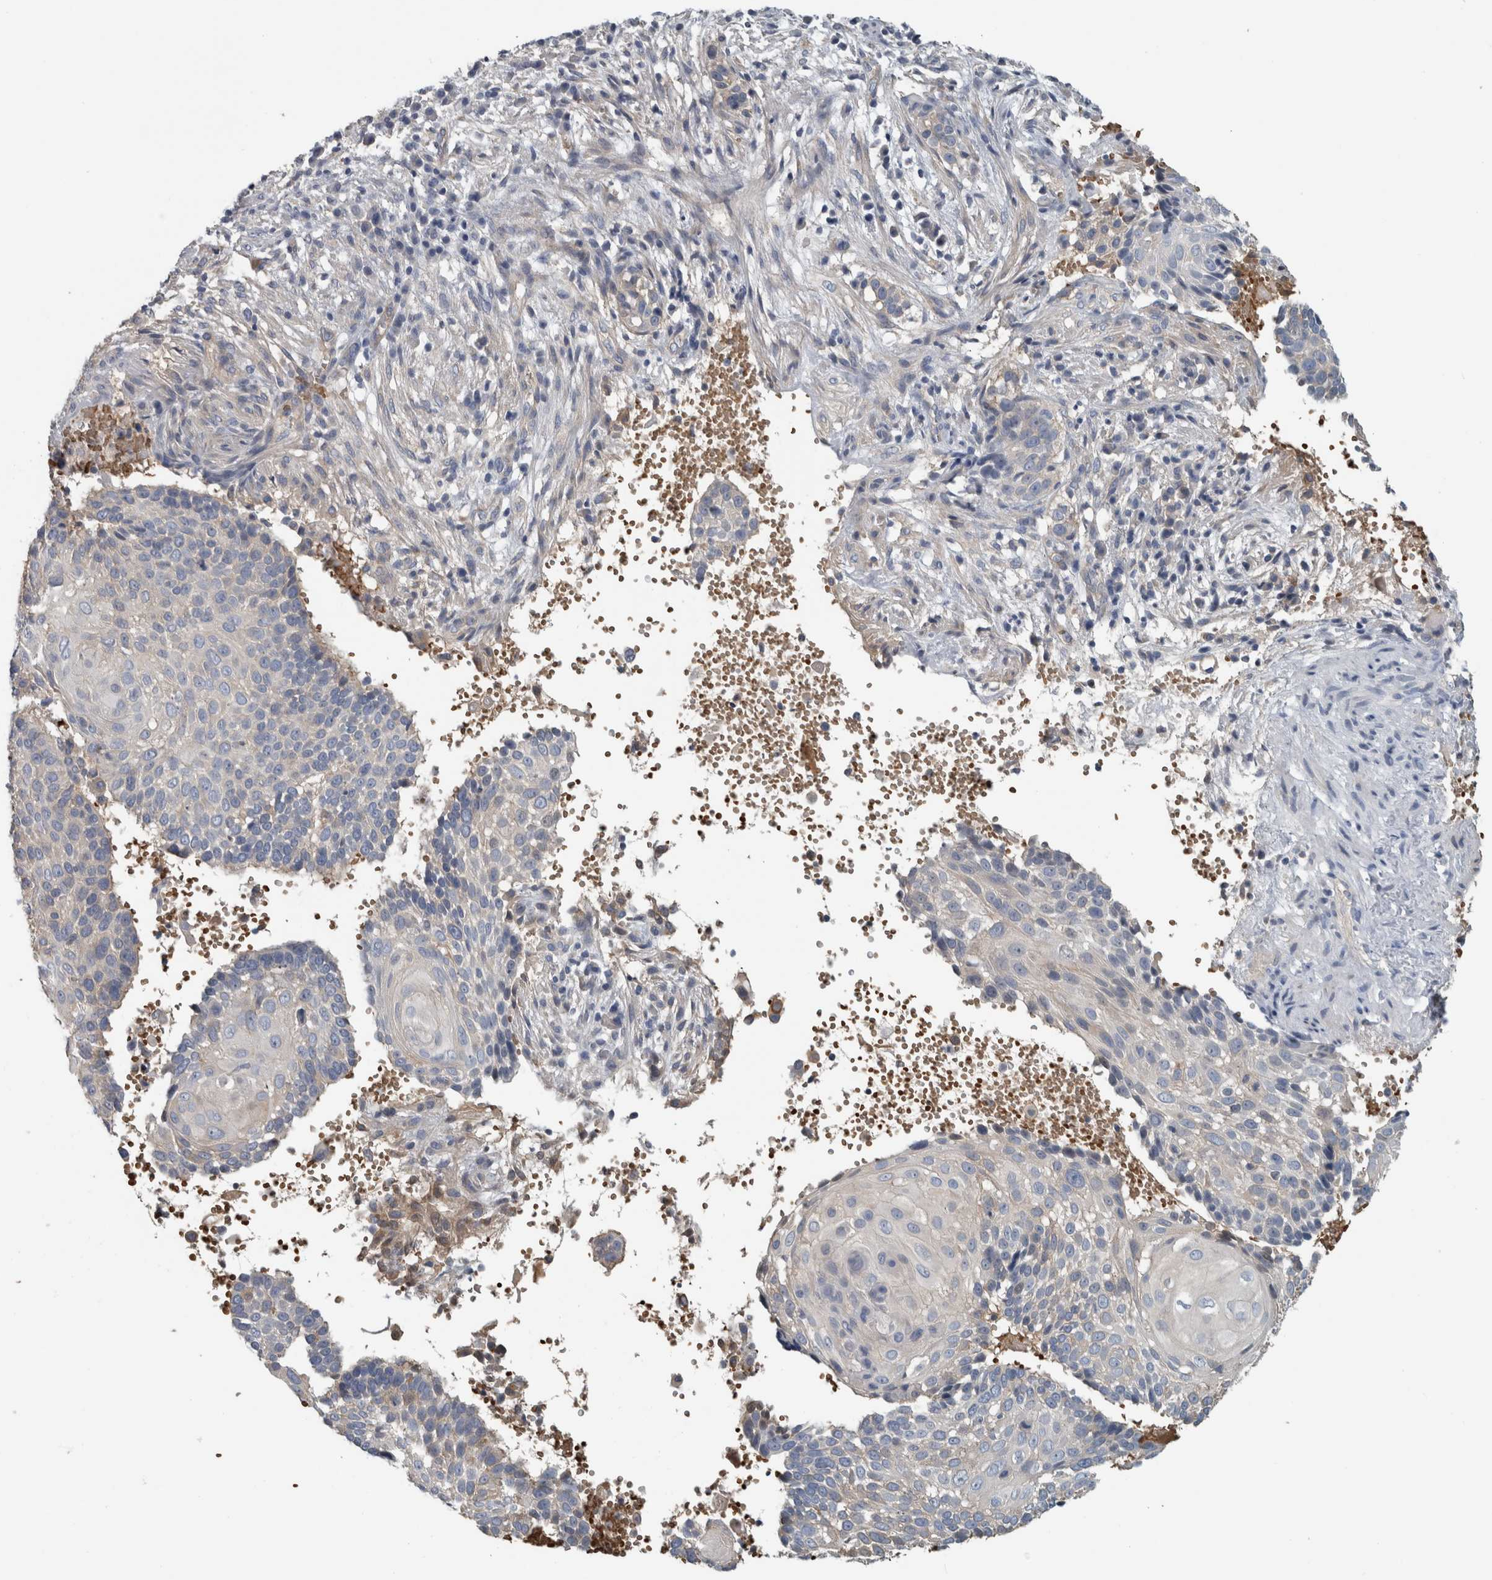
{"staining": {"intensity": "negative", "quantity": "none", "location": "none"}, "tissue": "cervical cancer", "cell_type": "Tumor cells", "image_type": "cancer", "snomed": [{"axis": "morphology", "description": "Squamous cell carcinoma, NOS"}, {"axis": "topography", "description": "Cervix"}], "caption": "Tumor cells are negative for brown protein staining in cervical cancer.", "gene": "SH3GL2", "patient": {"sex": "female", "age": 74}}